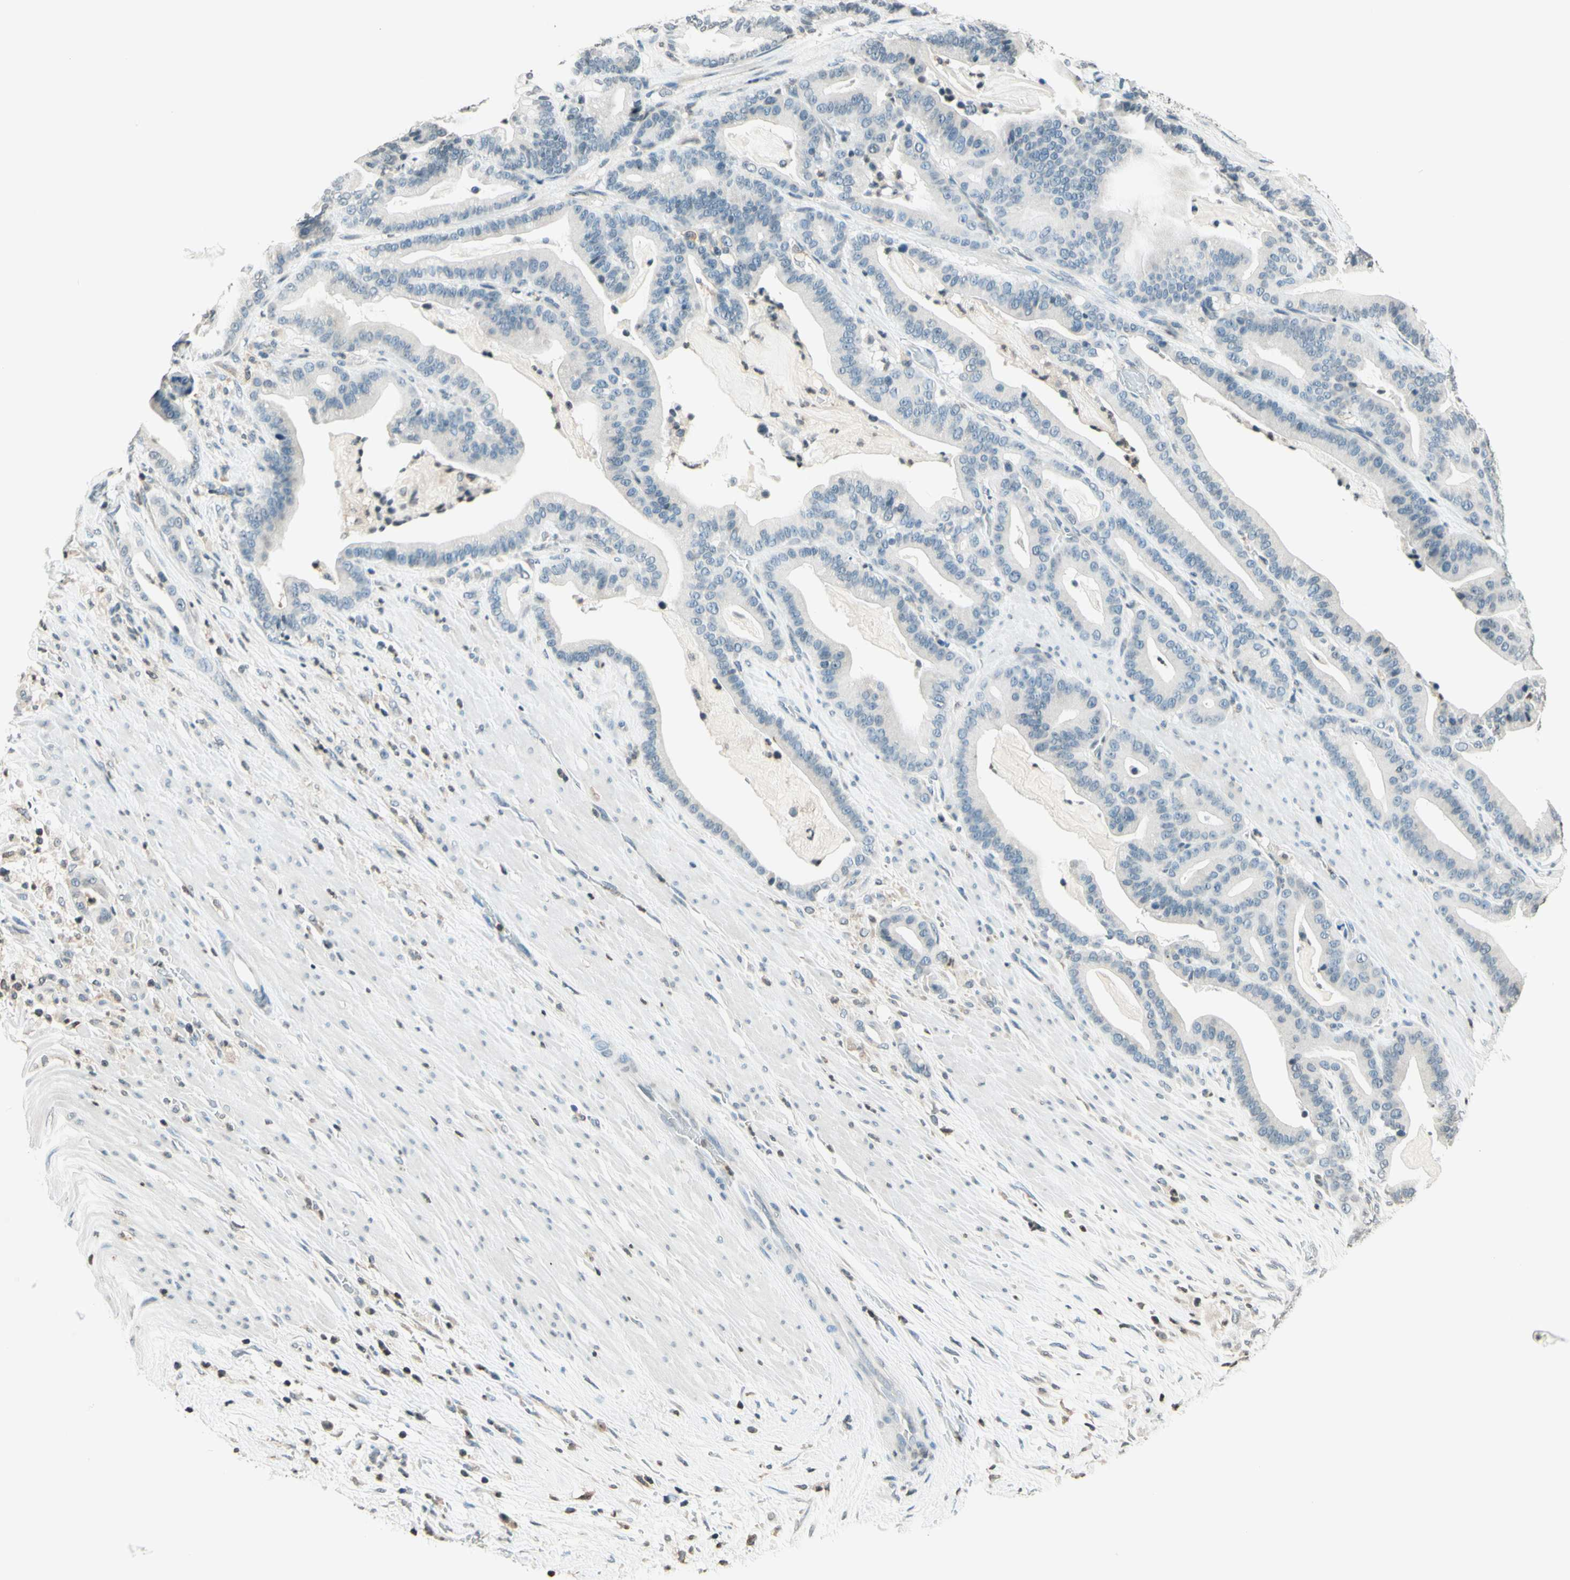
{"staining": {"intensity": "negative", "quantity": "none", "location": "none"}, "tissue": "pancreatic cancer", "cell_type": "Tumor cells", "image_type": "cancer", "snomed": [{"axis": "morphology", "description": "Adenocarcinoma, NOS"}, {"axis": "topography", "description": "Pancreas"}], "caption": "The photomicrograph exhibits no staining of tumor cells in adenocarcinoma (pancreatic).", "gene": "WIPF1", "patient": {"sex": "male", "age": 63}}